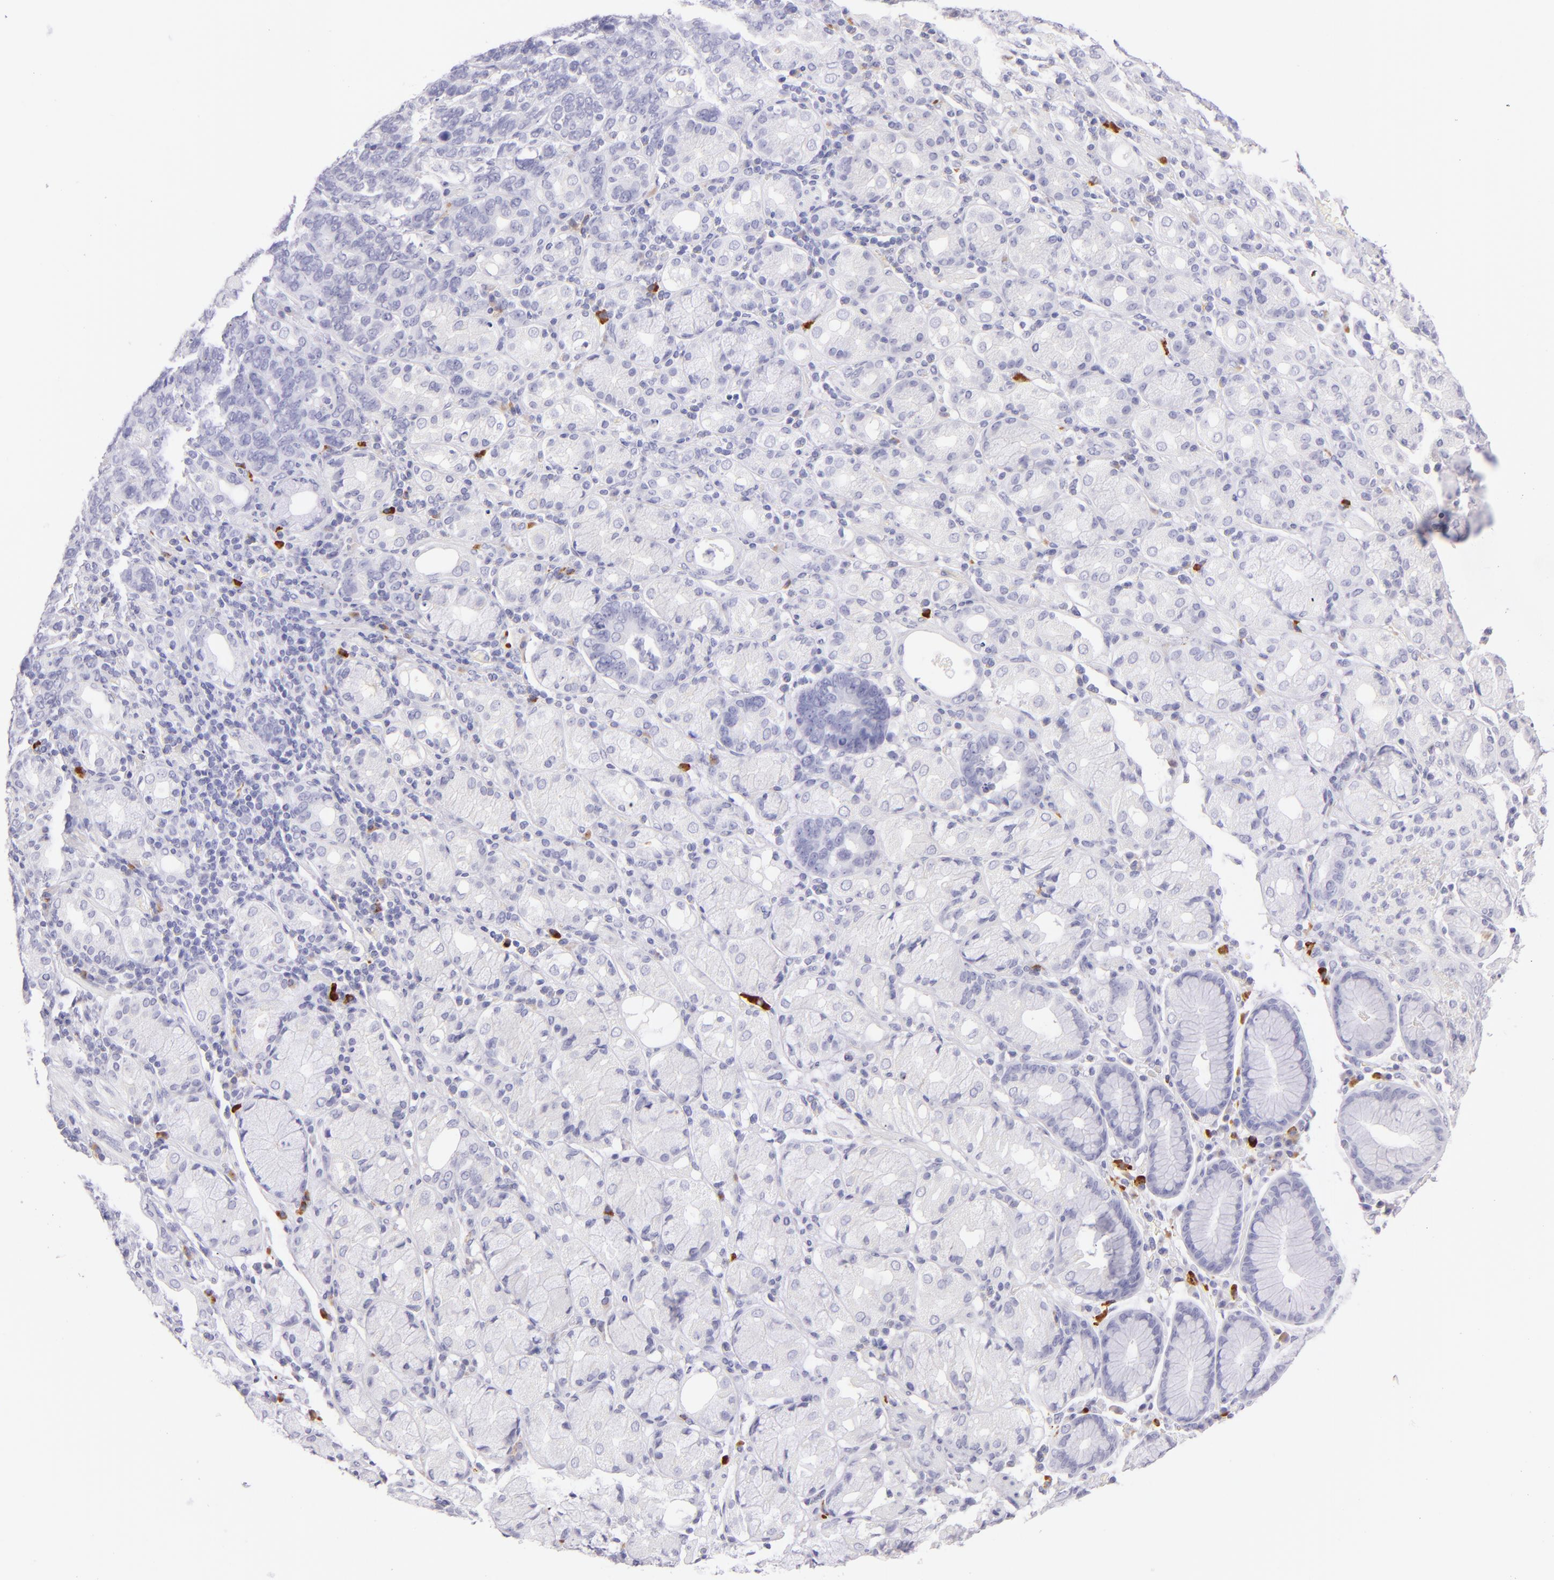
{"staining": {"intensity": "negative", "quantity": "none", "location": "none"}, "tissue": "stomach cancer", "cell_type": "Tumor cells", "image_type": "cancer", "snomed": [{"axis": "morphology", "description": "Adenocarcinoma, NOS"}, {"axis": "topography", "description": "Stomach, upper"}], "caption": "High power microscopy photomicrograph of an immunohistochemistry histopathology image of adenocarcinoma (stomach), revealing no significant positivity in tumor cells.", "gene": "SDC1", "patient": {"sex": "male", "age": 71}}